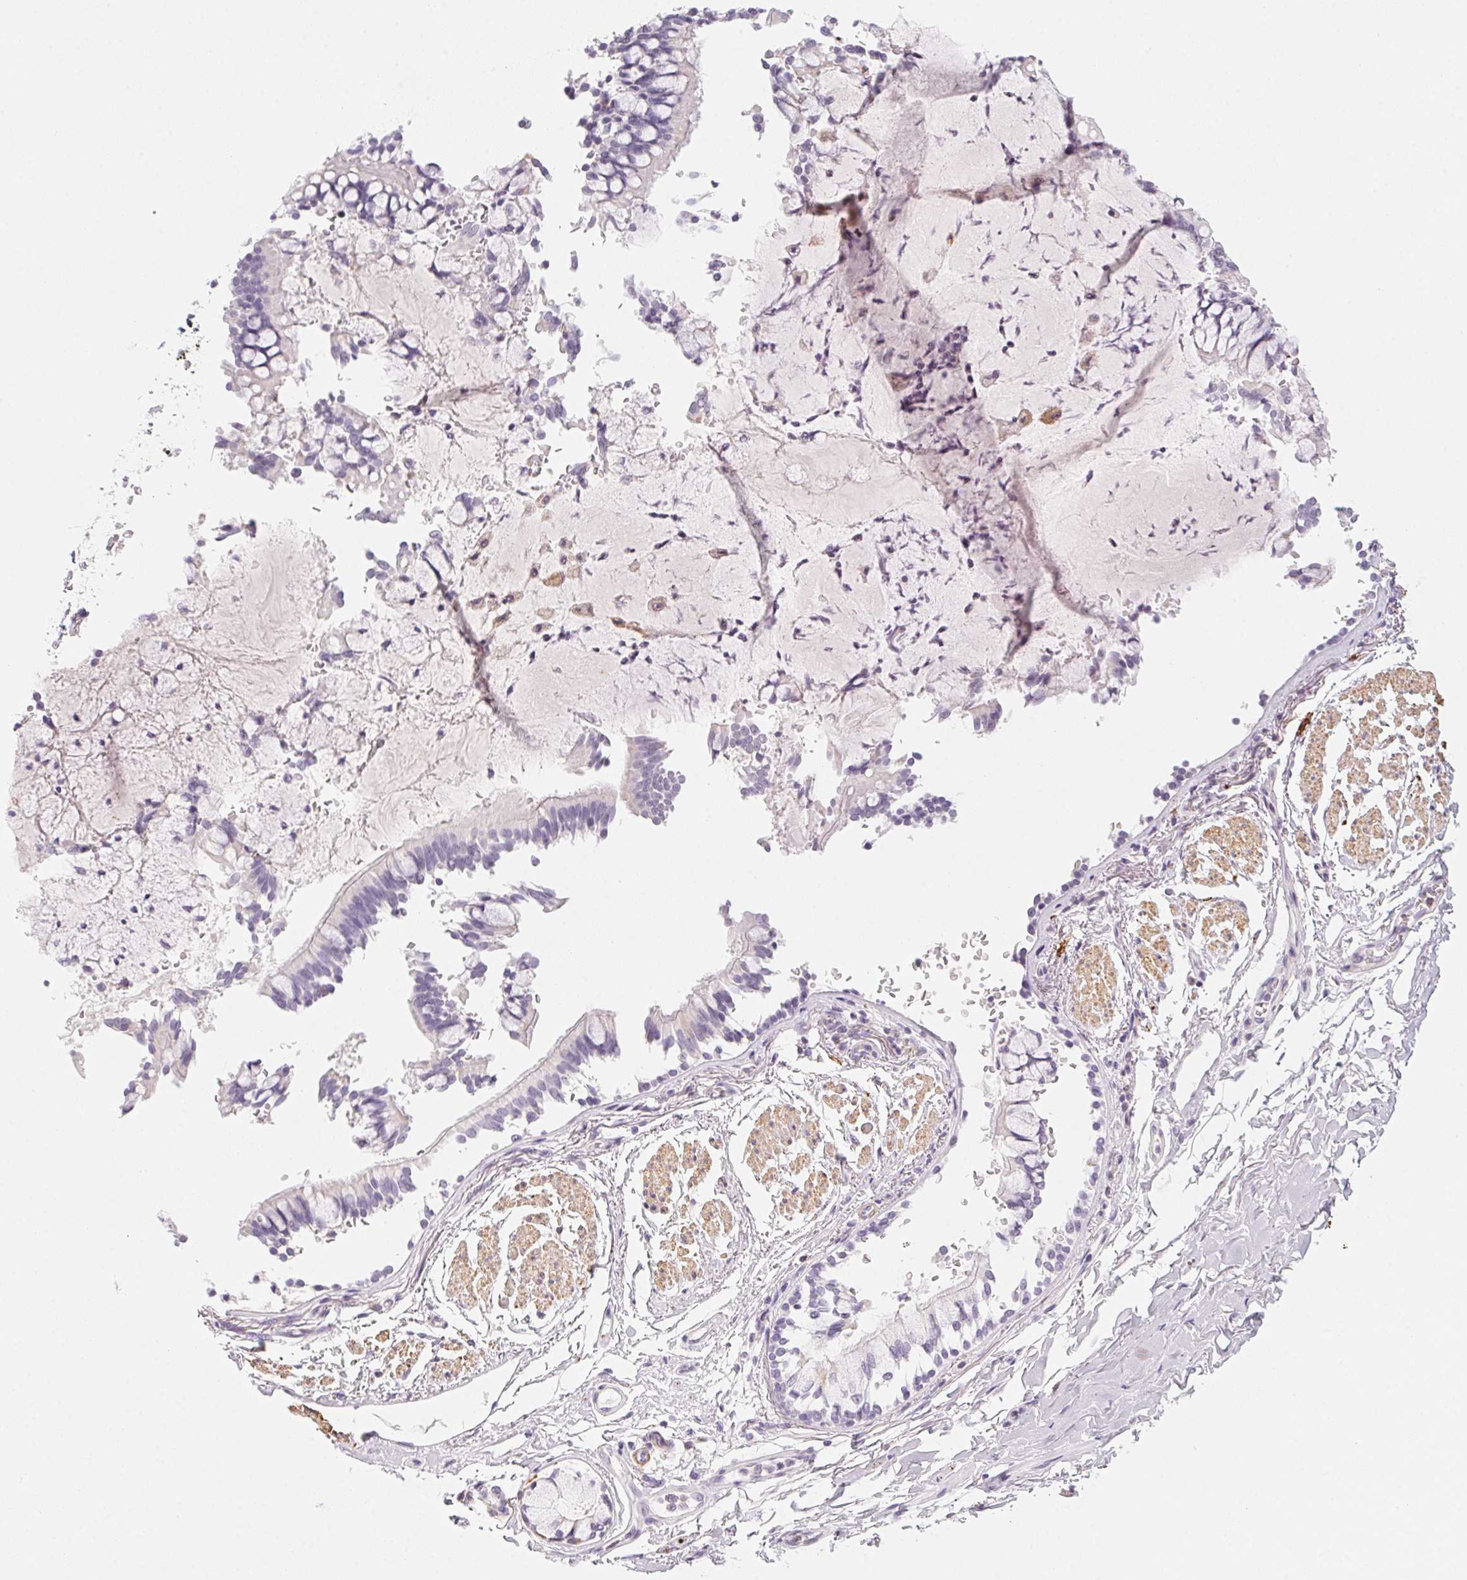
{"staining": {"intensity": "negative", "quantity": "none", "location": "none"}, "tissue": "bronchus", "cell_type": "Respiratory epithelial cells", "image_type": "normal", "snomed": [{"axis": "morphology", "description": "Normal tissue, NOS"}, {"axis": "topography", "description": "Bronchus"}], "caption": "An immunohistochemistry image of normal bronchus is shown. There is no staining in respiratory epithelial cells of bronchus. (DAB (3,3'-diaminobenzidine) immunohistochemistry (IHC) visualized using brightfield microscopy, high magnification).", "gene": "PRPH", "patient": {"sex": "male", "age": 70}}